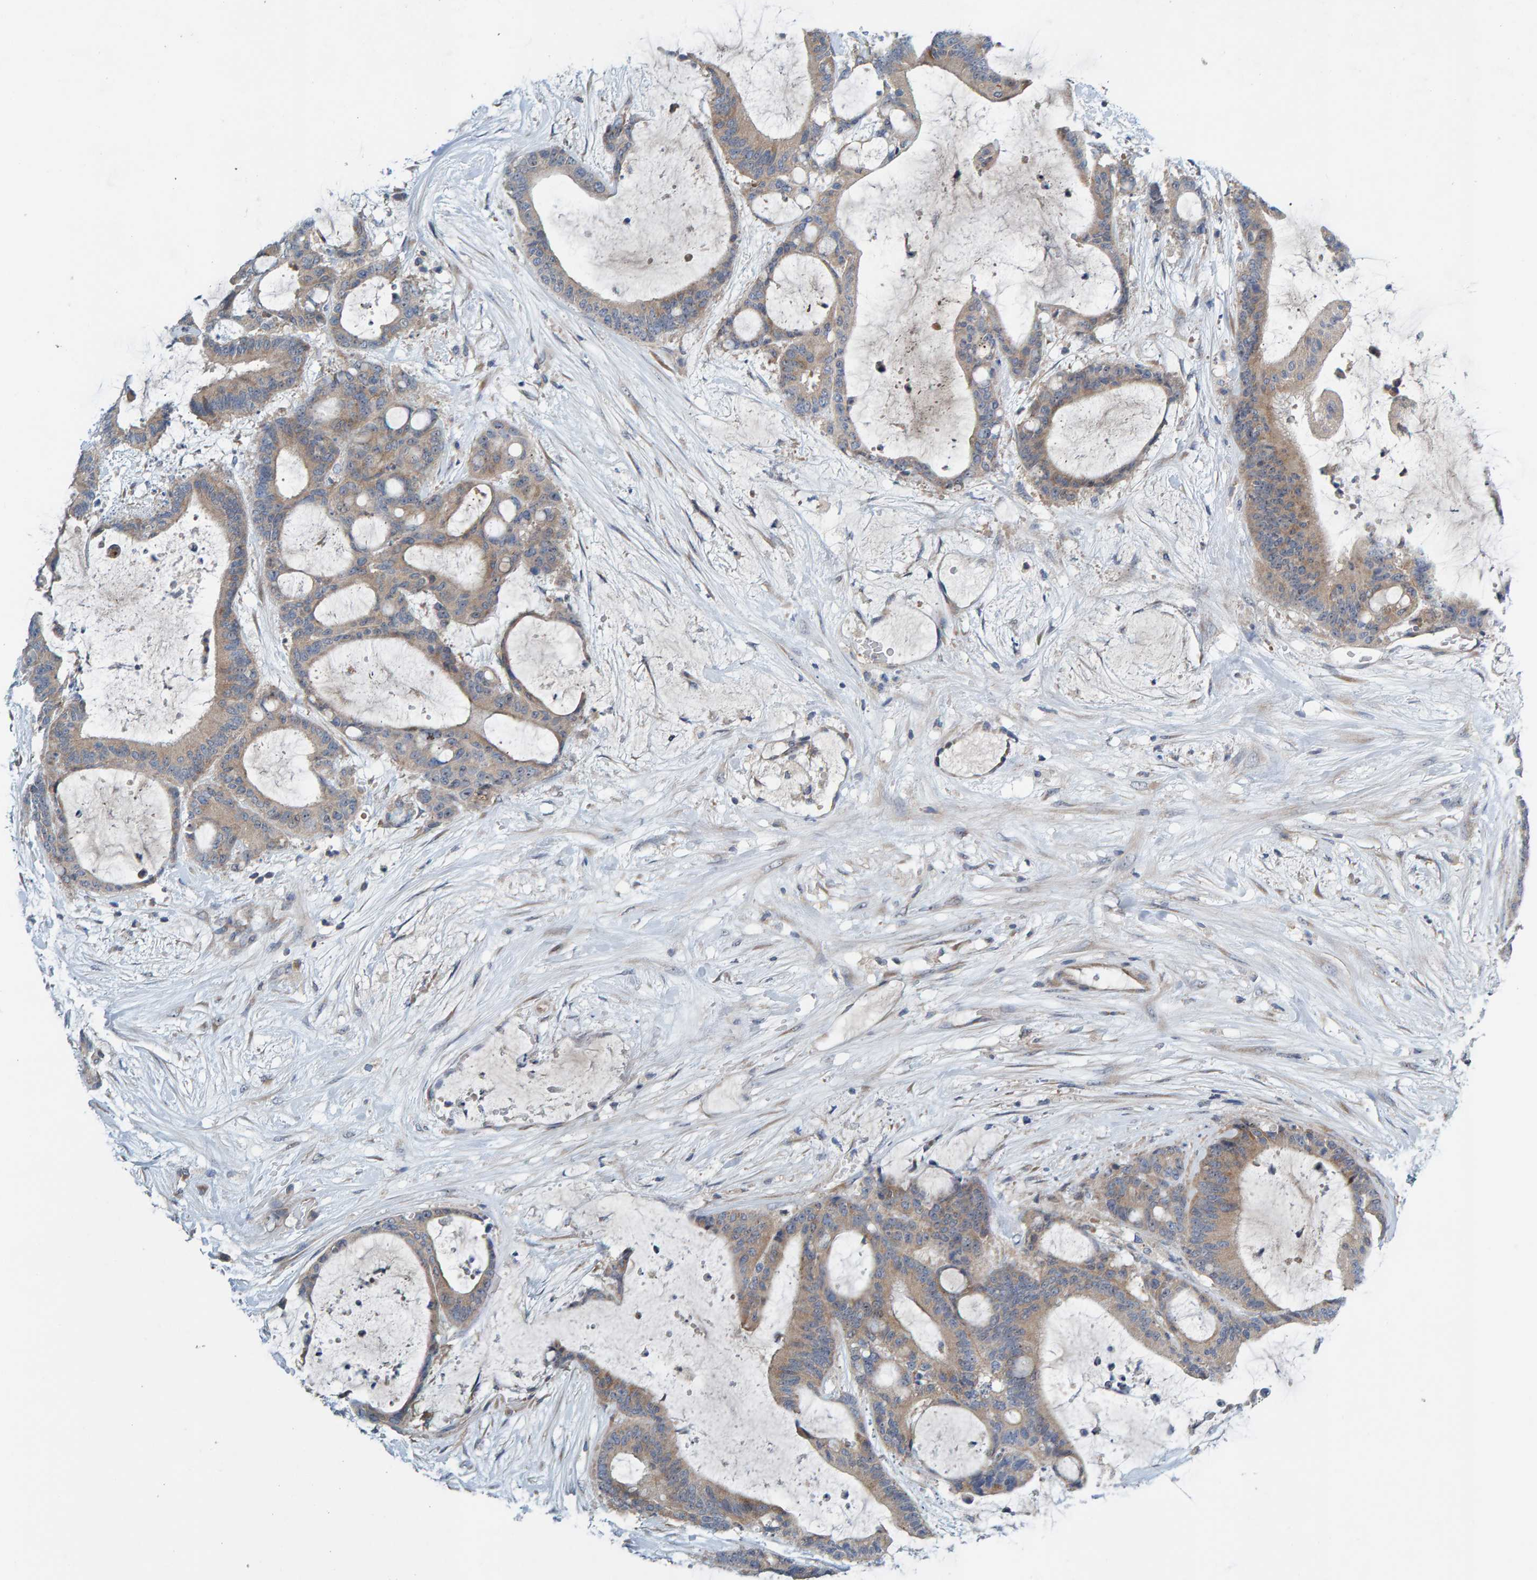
{"staining": {"intensity": "weak", "quantity": ">75%", "location": "cytoplasmic/membranous"}, "tissue": "liver cancer", "cell_type": "Tumor cells", "image_type": "cancer", "snomed": [{"axis": "morphology", "description": "Cholangiocarcinoma"}, {"axis": "topography", "description": "Liver"}], "caption": "A micrograph showing weak cytoplasmic/membranous positivity in about >75% of tumor cells in liver cancer (cholangiocarcinoma), as visualized by brown immunohistochemical staining.", "gene": "CCM2", "patient": {"sex": "female", "age": 73}}